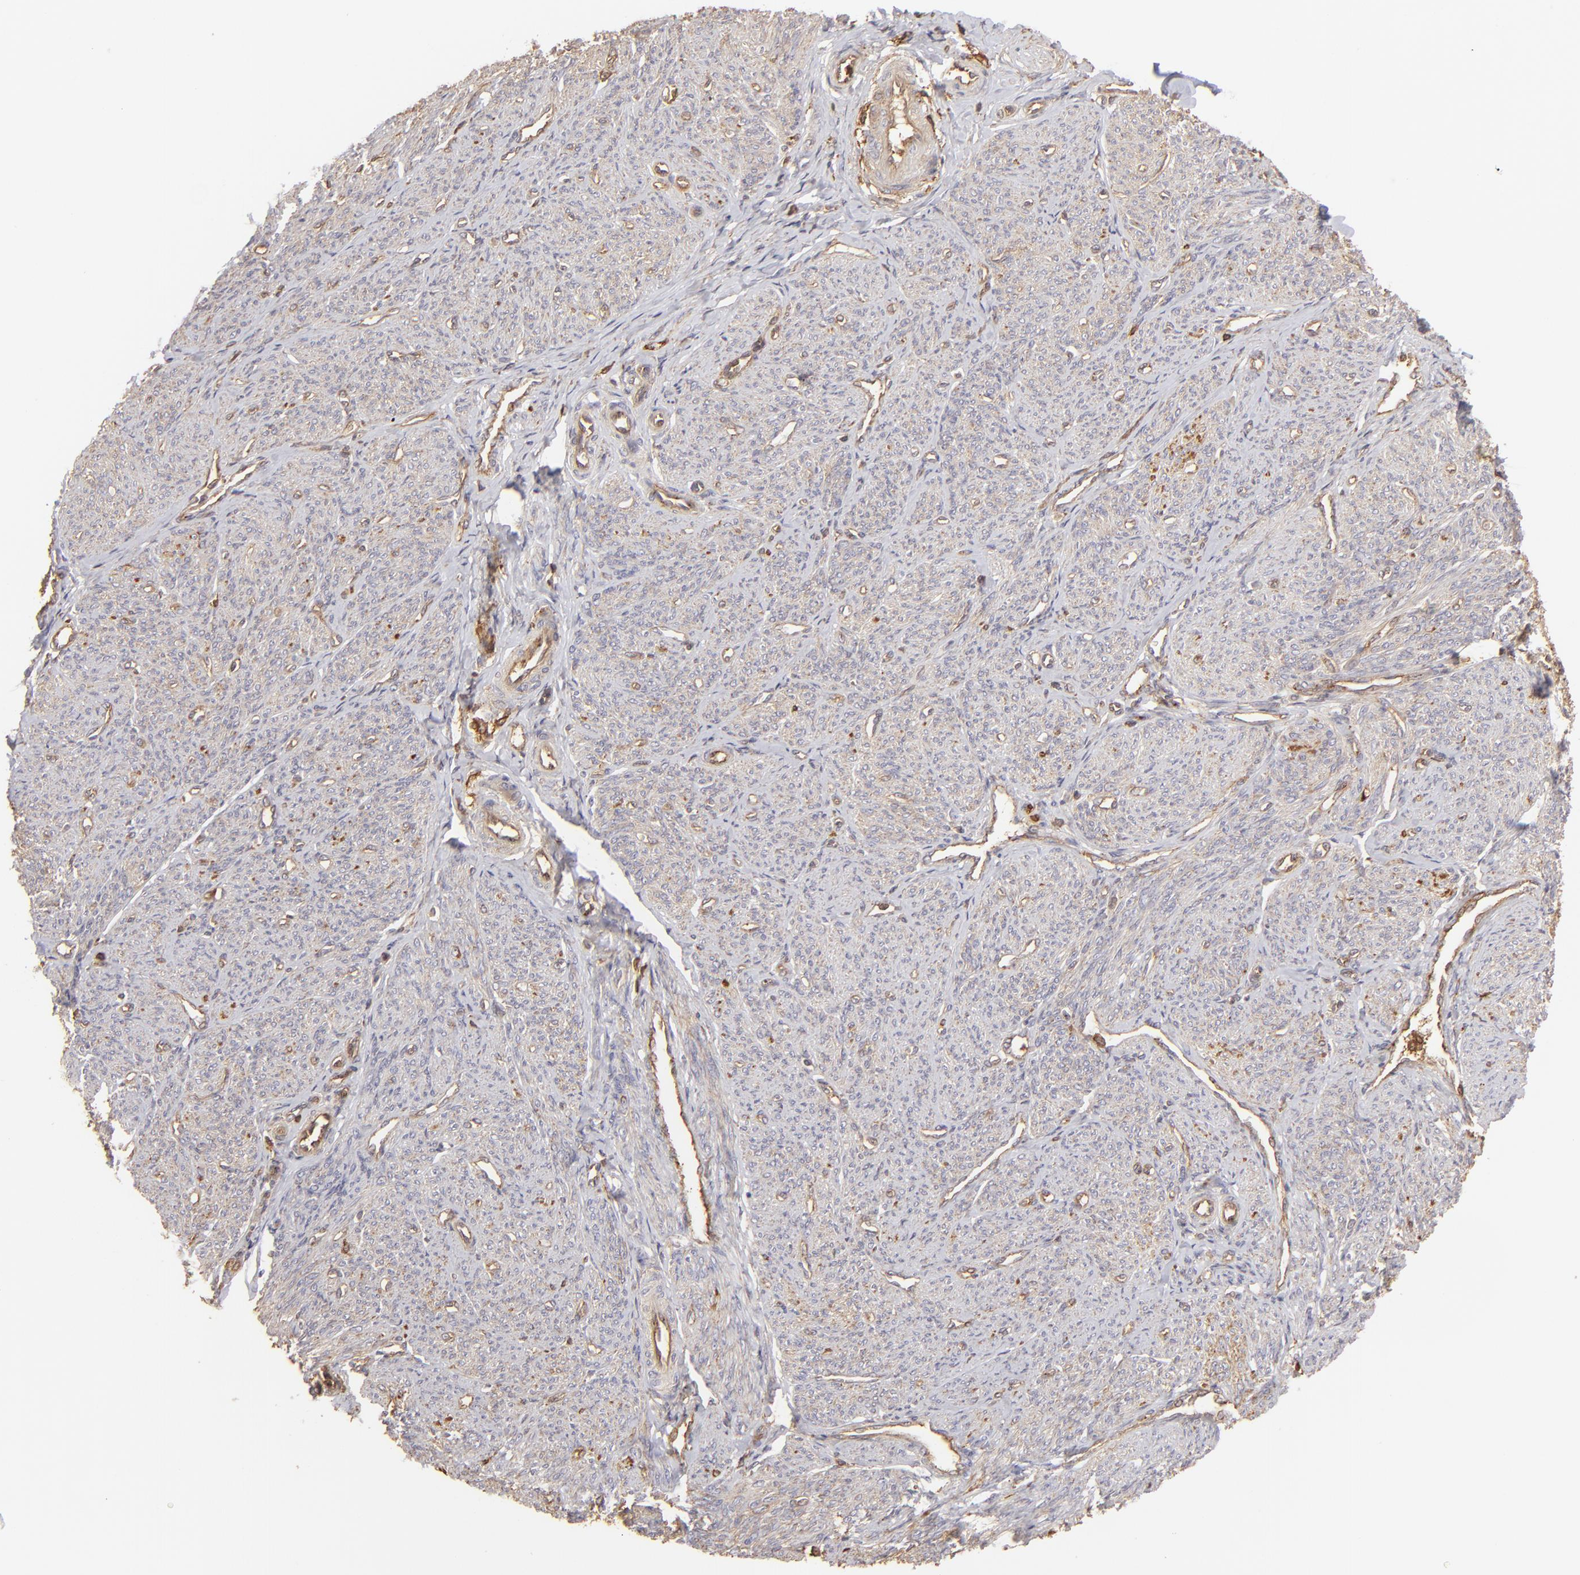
{"staining": {"intensity": "weak", "quantity": ">75%", "location": "cytoplasmic/membranous"}, "tissue": "smooth muscle", "cell_type": "Smooth muscle cells", "image_type": "normal", "snomed": [{"axis": "morphology", "description": "Normal tissue, NOS"}, {"axis": "topography", "description": "Cervix"}, {"axis": "topography", "description": "Endometrium"}], "caption": "Protein staining shows weak cytoplasmic/membranous expression in about >75% of smooth muscle cells in benign smooth muscle. (DAB (3,3'-diaminobenzidine) IHC with brightfield microscopy, high magnification).", "gene": "ACTB", "patient": {"sex": "female", "age": 65}}